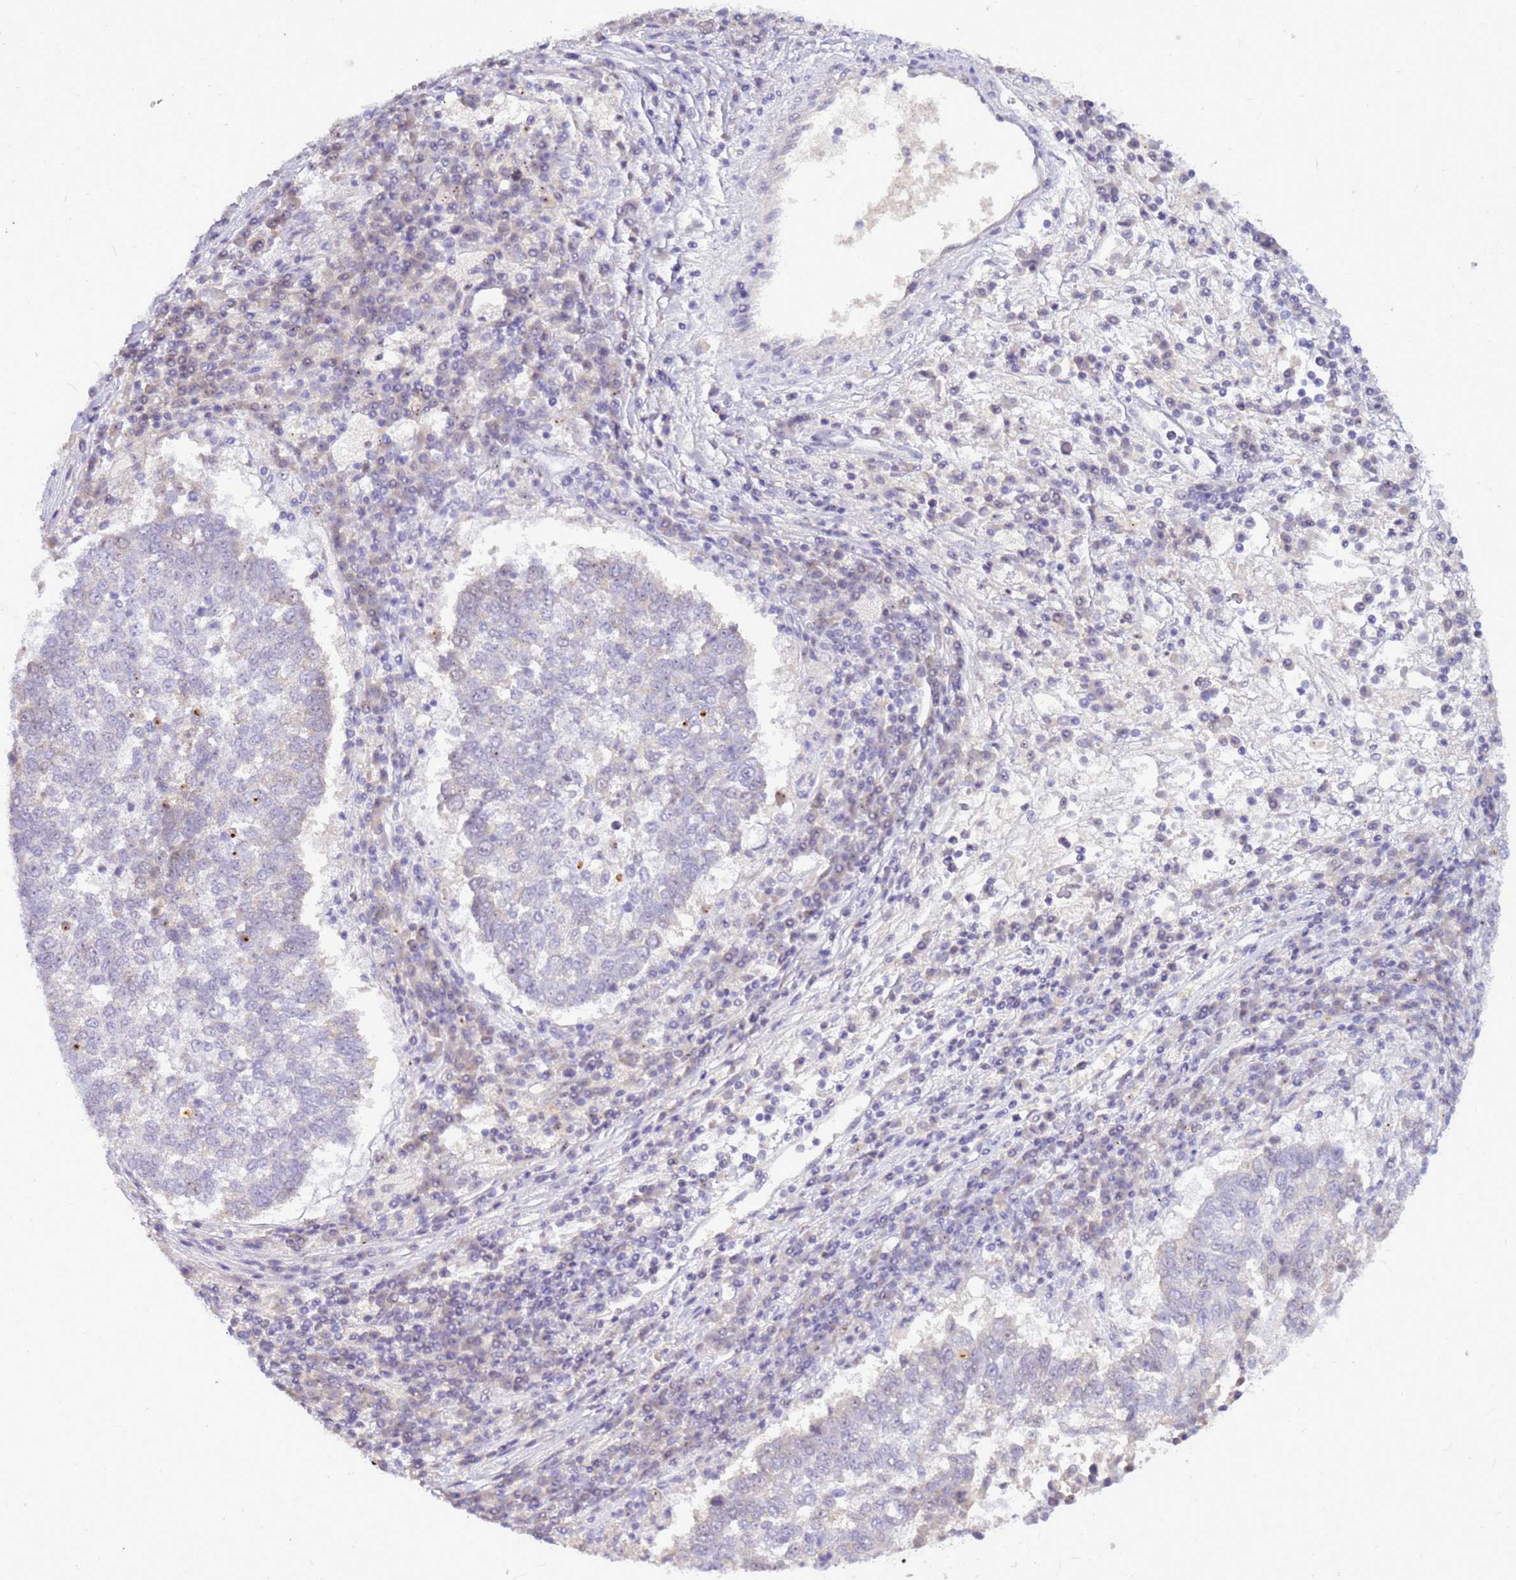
{"staining": {"intensity": "negative", "quantity": "none", "location": "none"}, "tissue": "lung cancer", "cell_type": "Tumor cells", "image_type": "cancer", "snomed": [{"axis": "morphology", "description": "Squamous cell carcinoma, NOS"}, {"axis": "topography", "description": "Lung"}], "caption": "Protein analysis of lung cancer demonstrates no significant positivity in tumor cells.", "gene": "DMRTC2", "patient": {"sex": "male", "age": 73}}